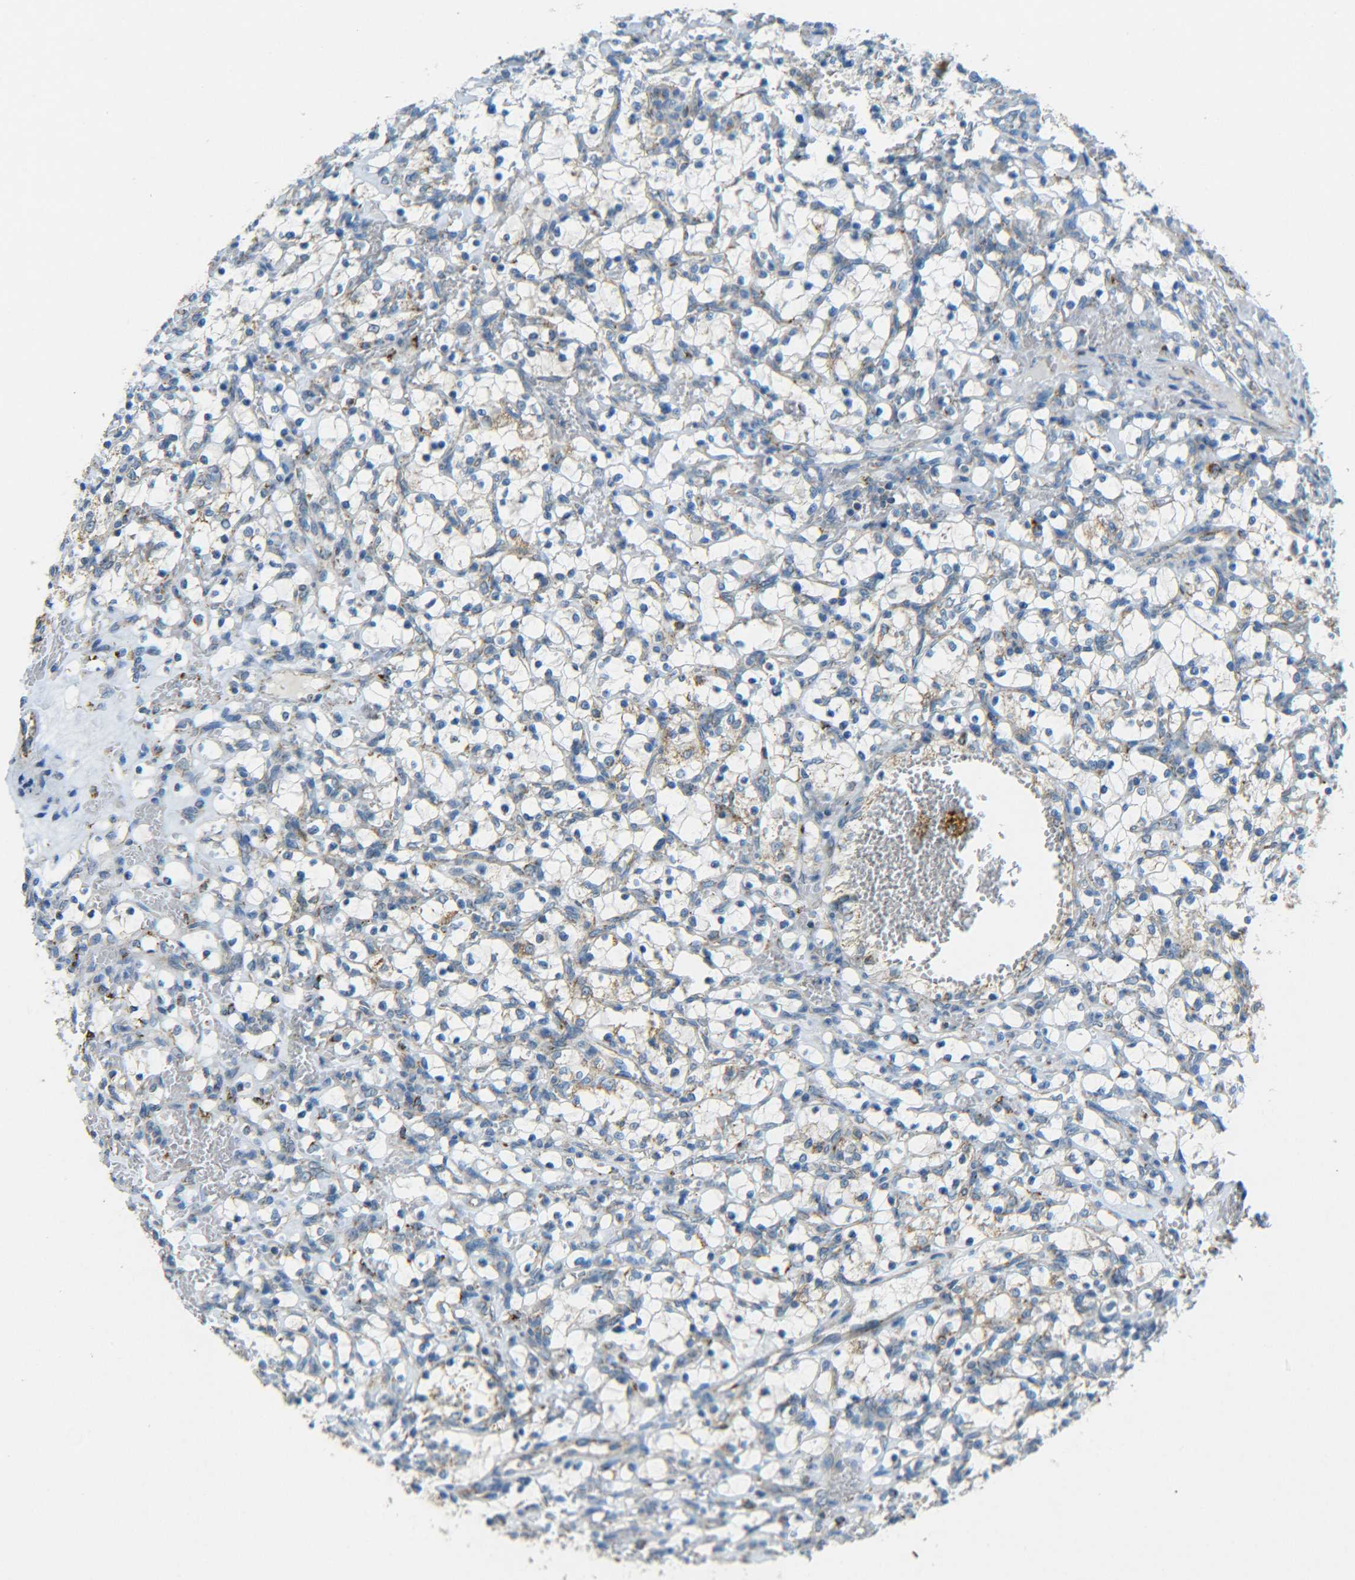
{"staining": {"intensity": "weak", "quantity": ">75%", "location": "cytoplasmic/membranous"}, "tissue": "renal cancer", "cell_type": "Tumor cells", "image_type": "cancer", "snomed": [{"axis": "morphology", "description": "Adenocarcinoma, NOS"}, {"axis": "topography", "description": "Kidney"}], "caption": "Adenocarcinoma (renal) was stained to show a protein in brown. There is low levels of weak cytoplasmic/membranous expression in approximately >75% of tumor cells.", "gene": "CYB5R1", "patient": {"sex": "female", "age": 69}}